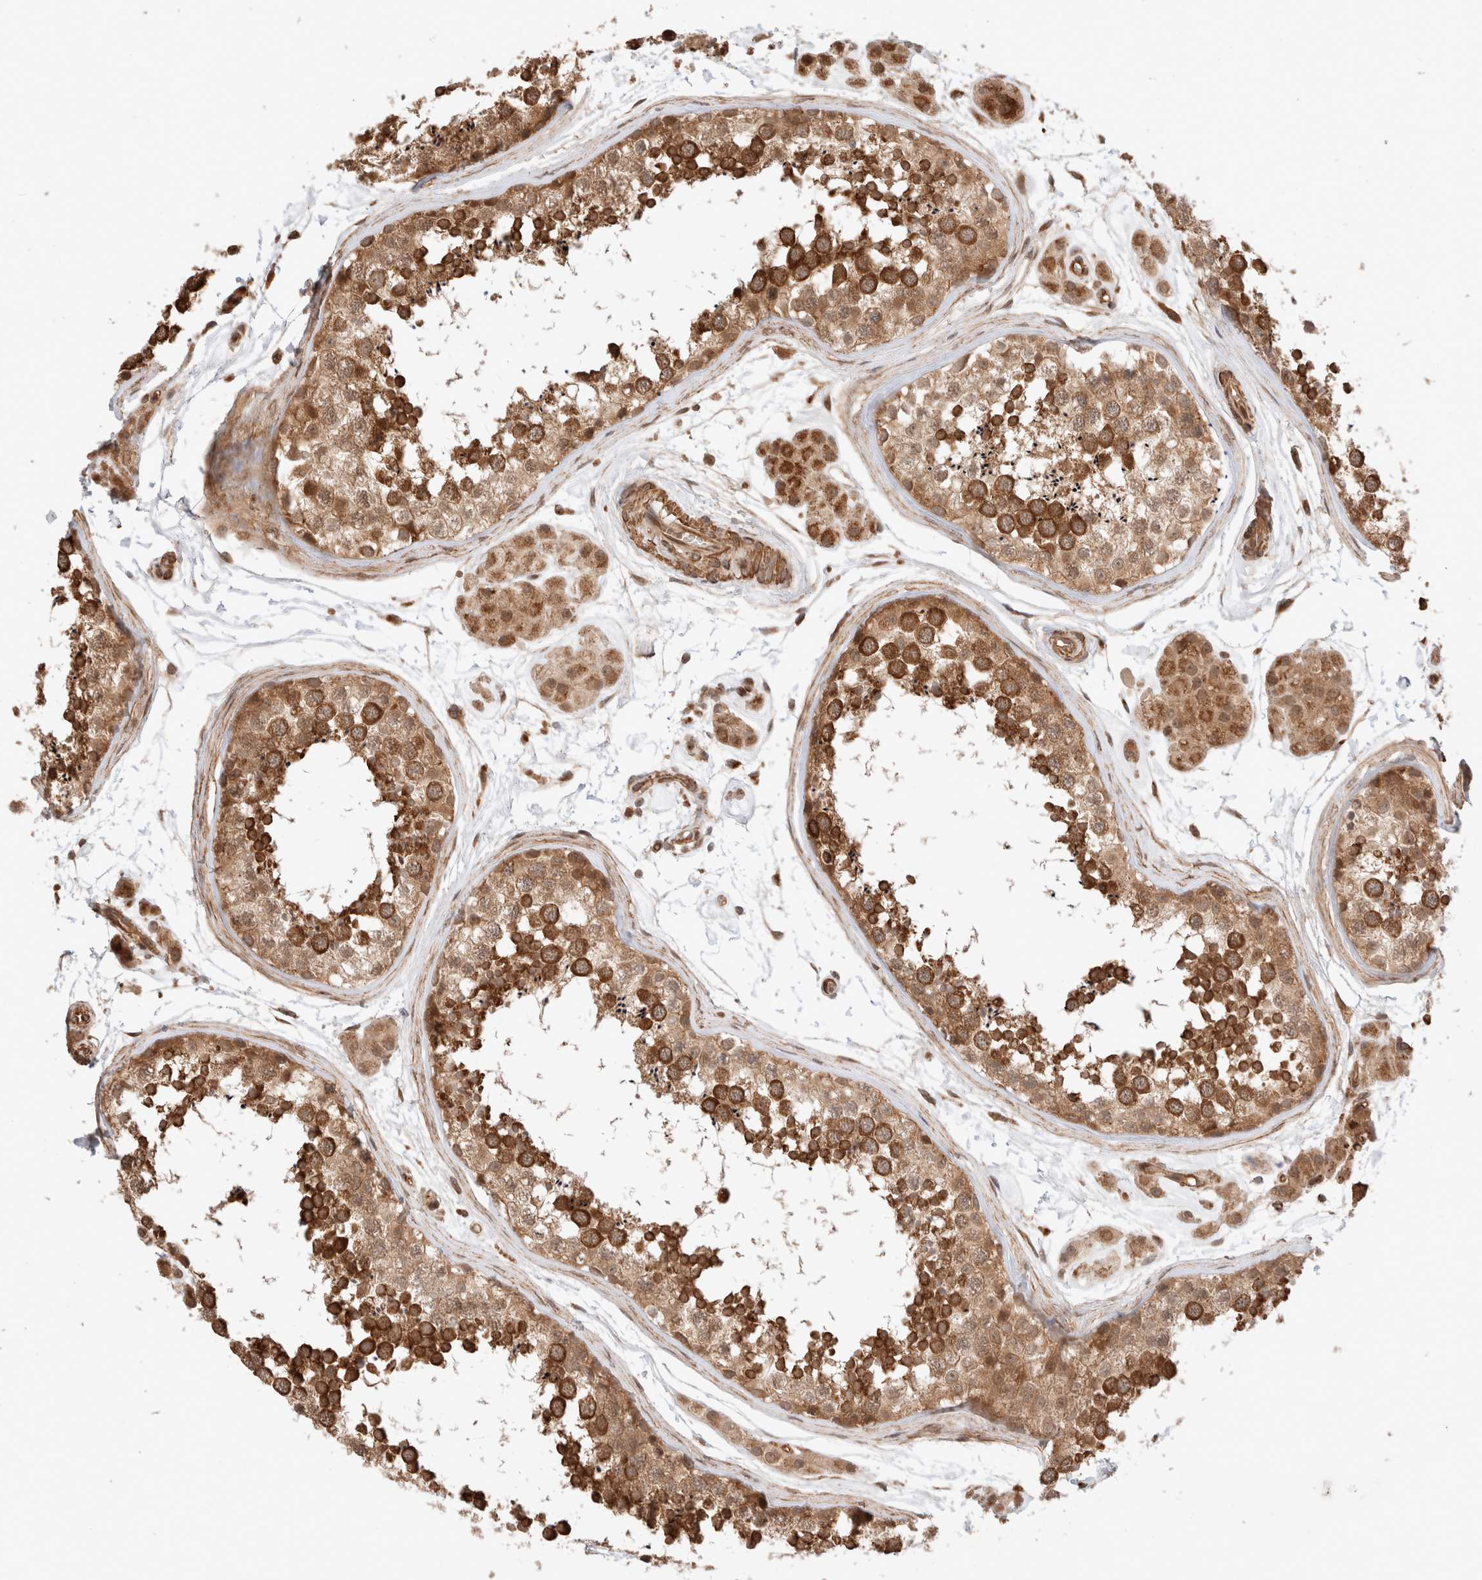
{"staining": {"intensity": "strong", "quantity": ">75%", "location": "cytoplasmic/membranous"}, "tissue": "testis", "cell_type": "Cells in seminiferous ducts", "image_type": "normal", "snomed": [{"axis": "morphology", "description": "Normal tissue, NOS"}, {"axis": "topography", "description": "Testis"}], "caption": "Testis stained for a protein exhibits strong cytoplasmic/membranous positivity in cells in seminiferous ducts.", "gene": "ZNF649", "patient": {"sex": "male", "age": 56}}